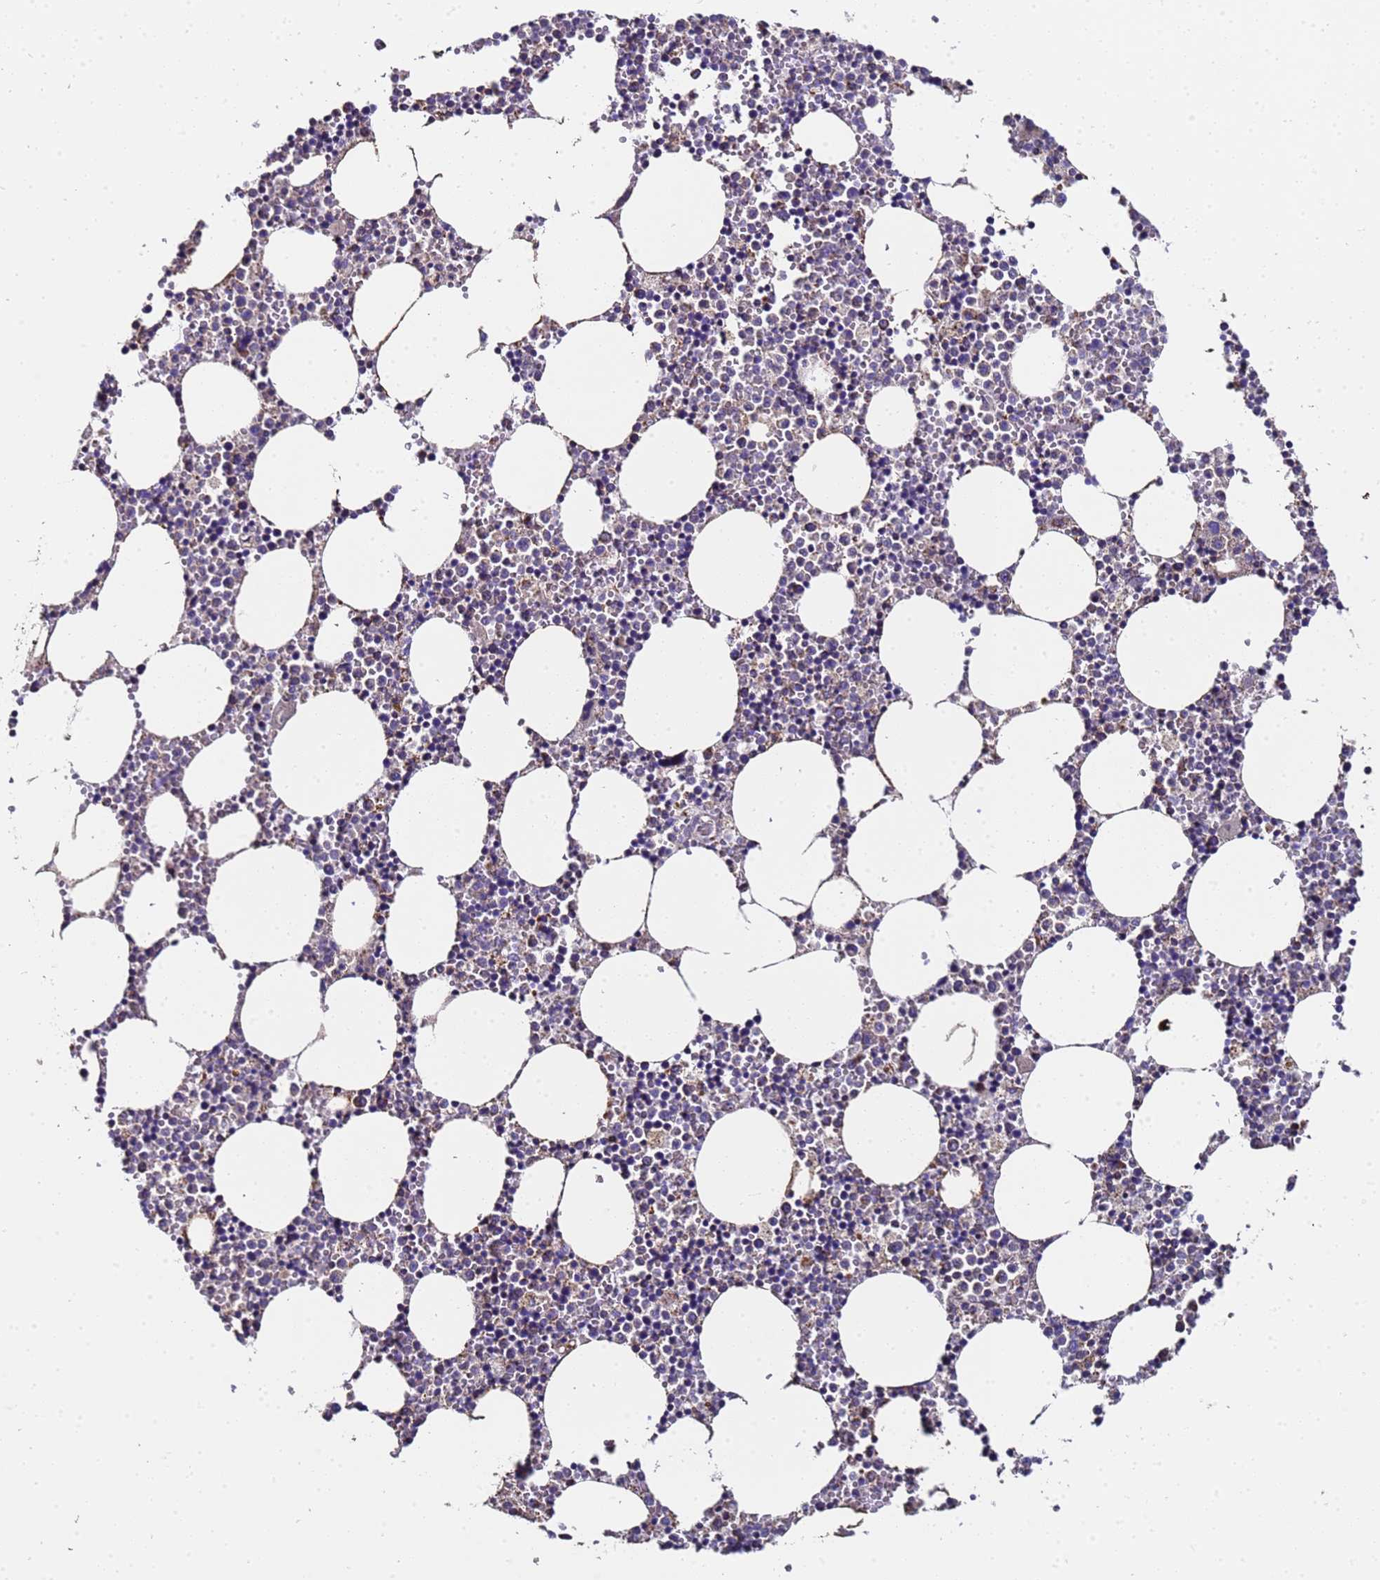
{"staining": {"intensity": "moderate", "quantity": "25%-75%", "location": "cytoplasmic/membranous"}, "tissue": "bone marrow", "cell_type": "Hematopoietic cells", "image_type": "normal", "snomed": [{"axis": "morphology", "description": "Normal tissue, NOS"}, {"axis": "topography", "description": "Bone marrow"}], "caption": "IHC (DAB (3,3'-diaminobenzidine)) staining of unremarkable human bone marrow shows moderate cytoplasmic/membranous protein staining in approximately 25%-75% of hematopoietic cells. (IHC, brightfield microscopy, high magnification).", "gene": "MRPS12", "patient": {"sex": "female", "age": 64}}